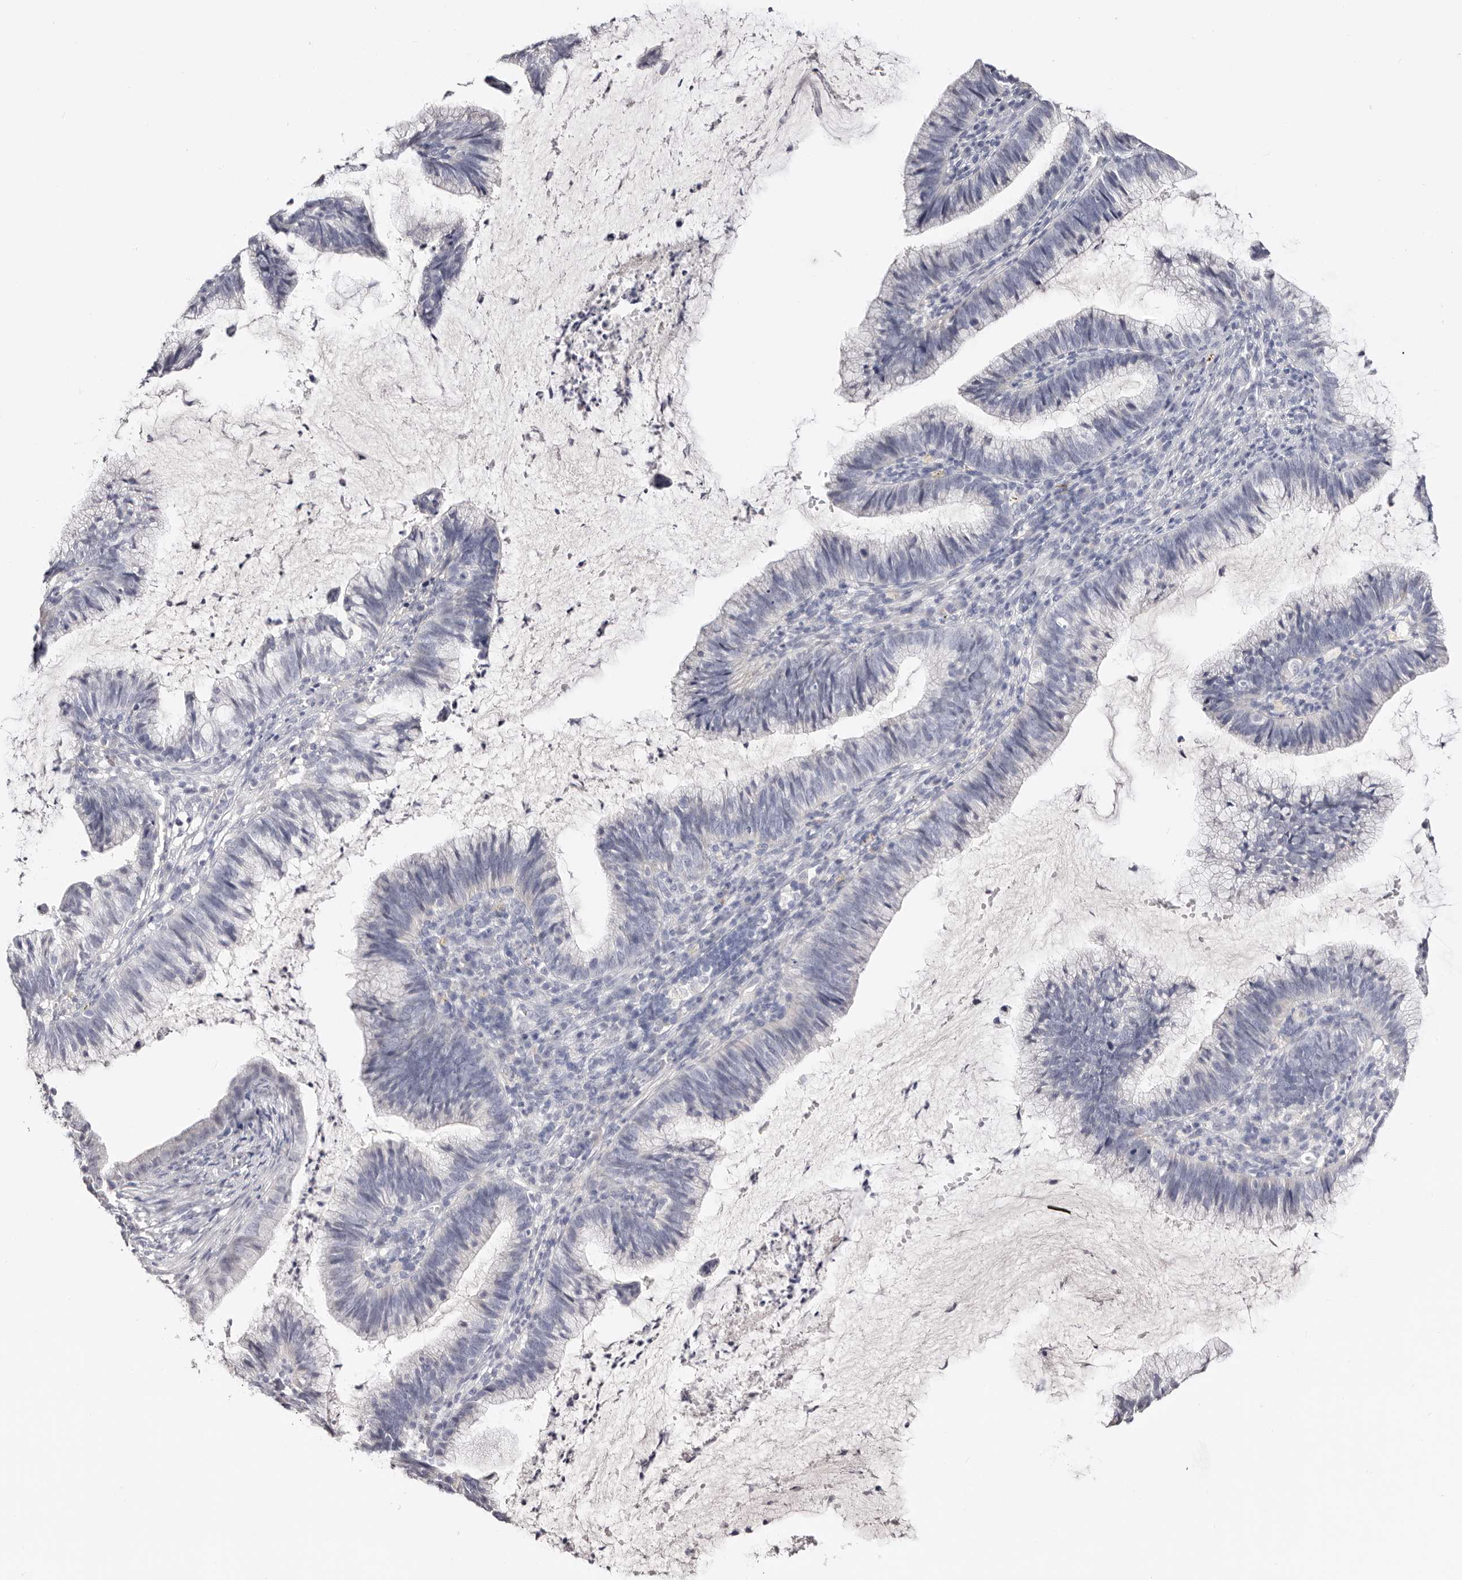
{"staining": {"intensity": "negative", "quantity": "none", "location": "none"}, "tissue": "cervical cancer", "cell_type": "Tumor cells", "image_type": "cancer", "snomed": [{"axis": "morphology", "description": "Adenocarcinoma, NOS"}, {"axis": "topography", "description": "Cervix"}], "caption": "This is an immunohistochemistry (IHC) photomicrograph of human adenocarcinoma (cervical). There is no positivity in tumor cells.", "gene": "AKNAD1", "patient": {"sex": "female", "age": 36}}